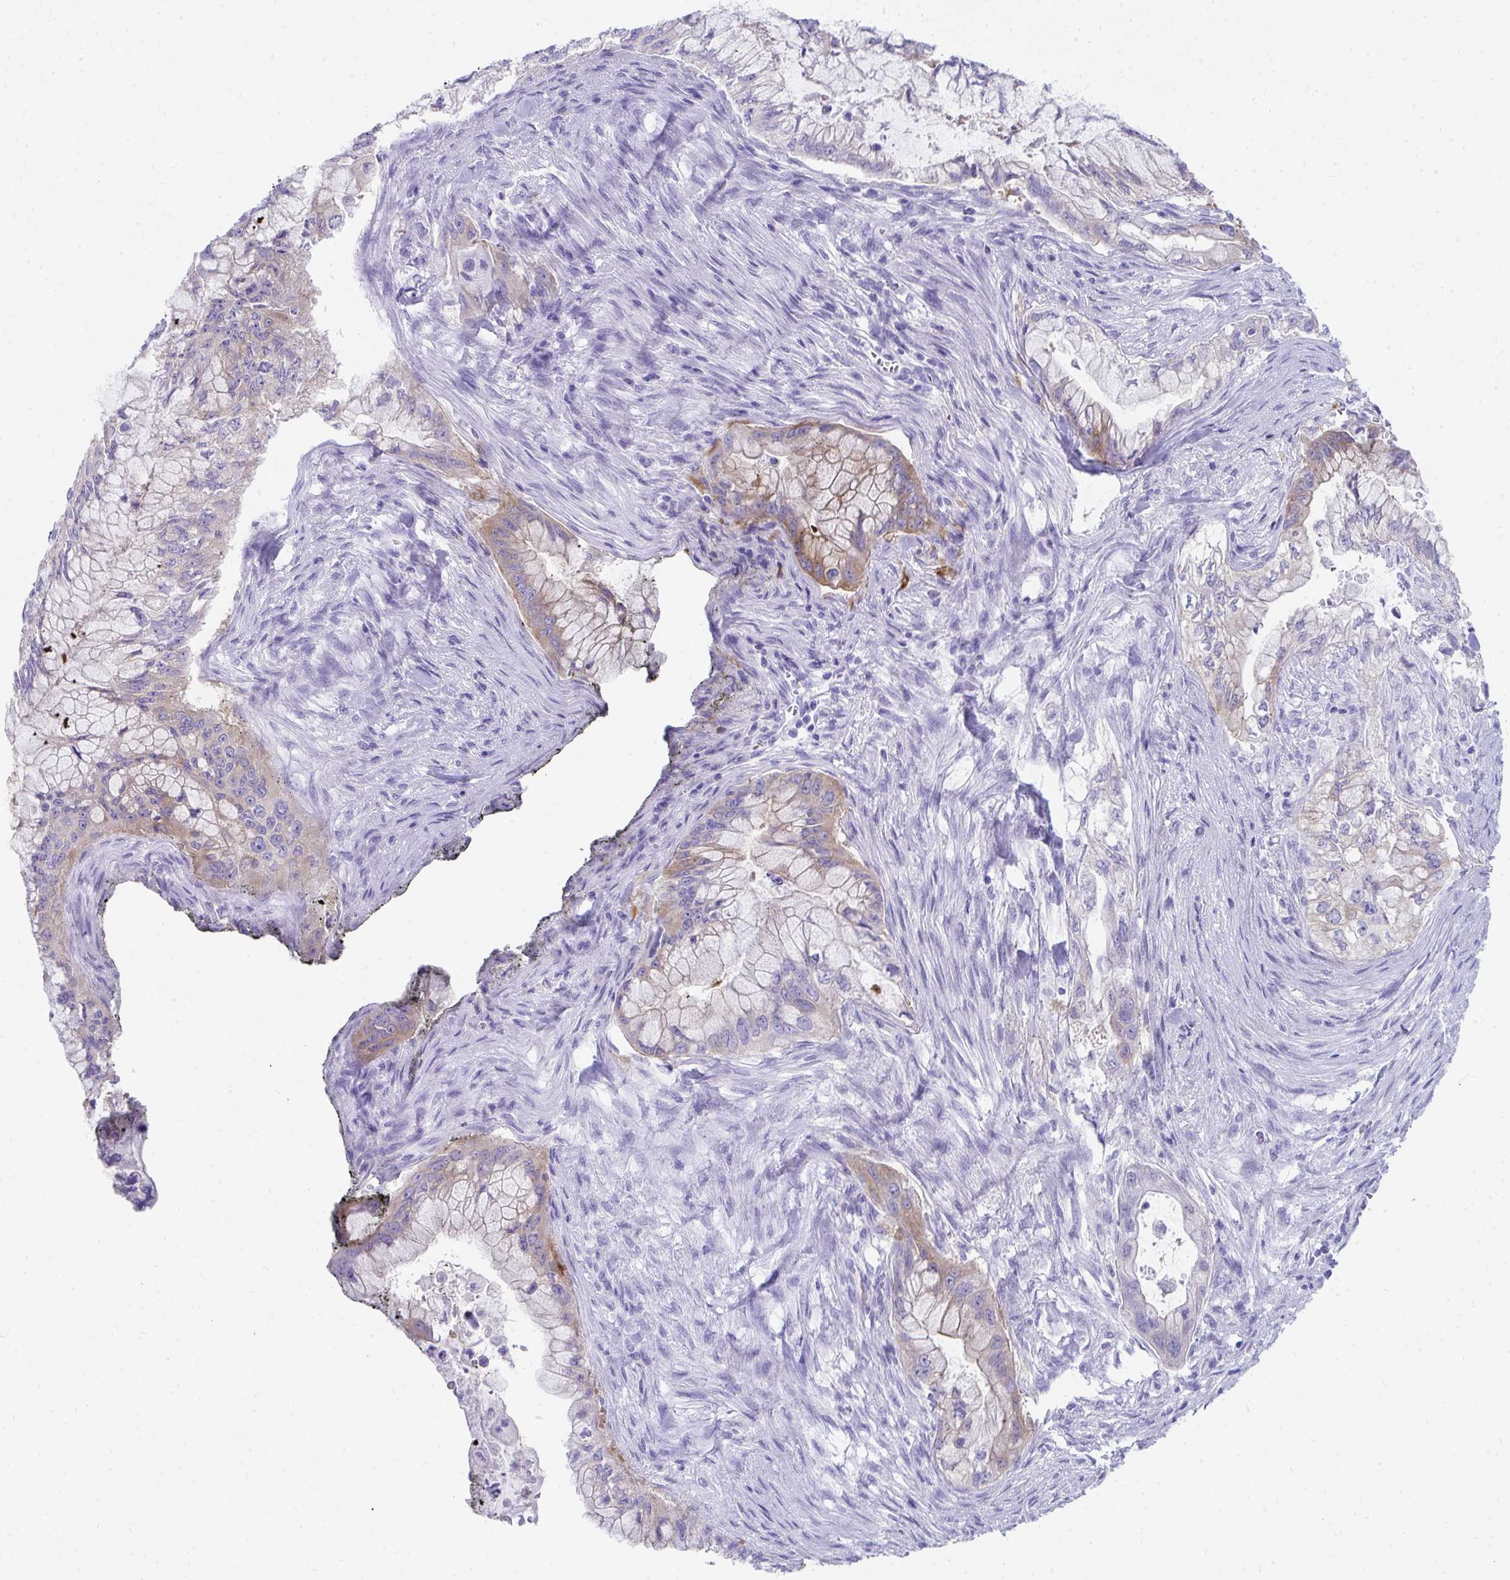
{"staining": {"intensity": "moderate", "quantity": "<25%", "location": "cytoplasmic/membranous"}, "tissue": "pancreatic cancer", "cell_type": "Tumor cells", "image_type": "cancer", "snomed": [{"axis": "morphology", "description": "Adenocarcinoma, NOS"}, {"axis": "topography", "description": "Pancreas"}], "caption": "DAB (3,3'-diaminobenzidine) immunohistochemical staining of adenocarcinoma (pancreatic) exhibits moderate cytoplasmic/membranous protein staining in about <25% of tumor cells.", "gene": "SEC14L3", "patient": {"sex": "male", "age": 48}}